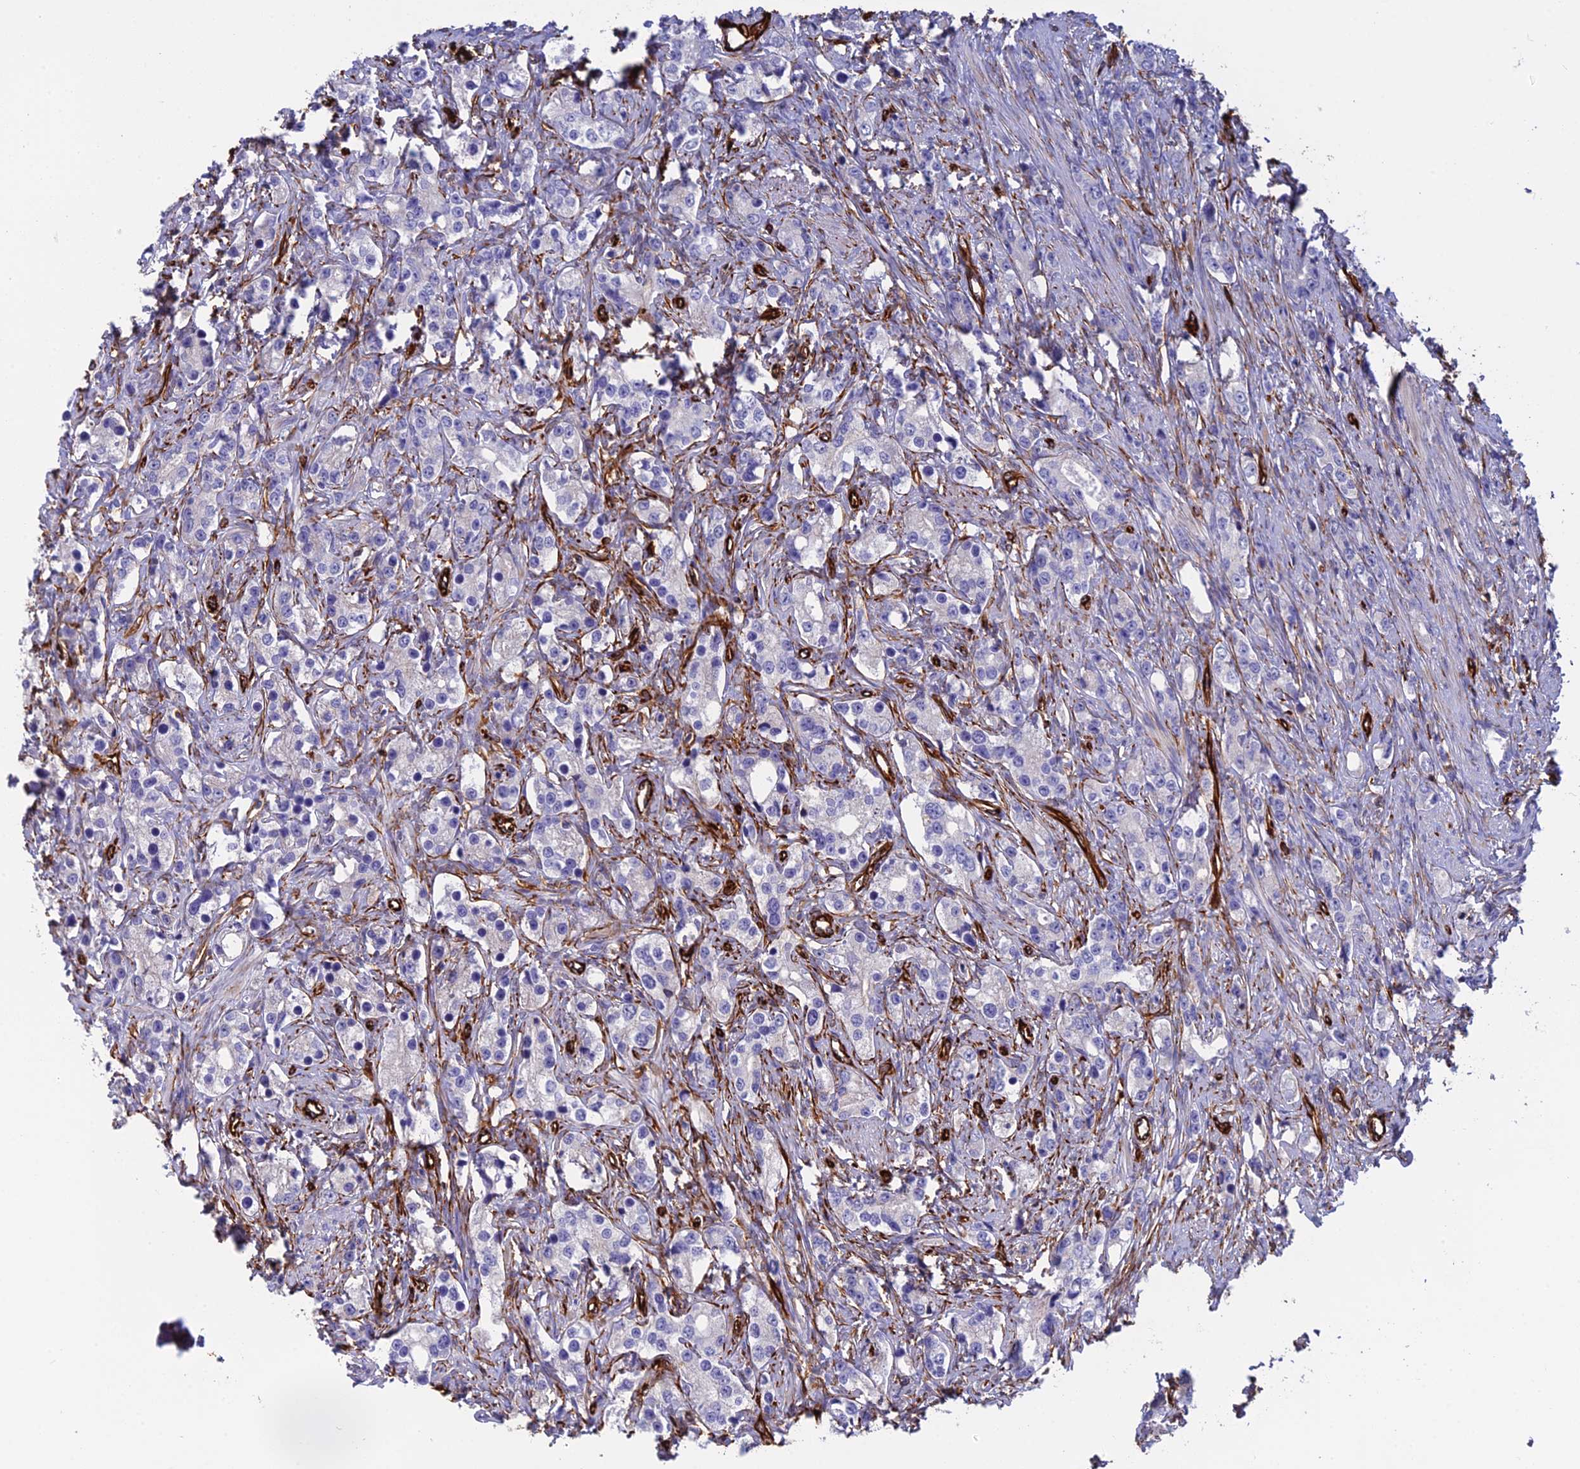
{"staining": {"intensity": "negative", "quantity": "none", "location": "none"}, "tissue": "prostate cancer", "cell_type": "Tumor cells", "image_type": "cancer", "snomed": [{"axis": "morphology", "description": "Adenocarcinoma, High grade"}, {"axis": "topography", "description": "Prostate"}], "caption": "Immunohistochemistry (IHC) histopathology image of human prostate high-grade adenocarcinoma stained for a protein (brown), which displays no positivity in tumor cells.", "gene": "FBXL20", "patient": {"sex": "male", "age": 63}}